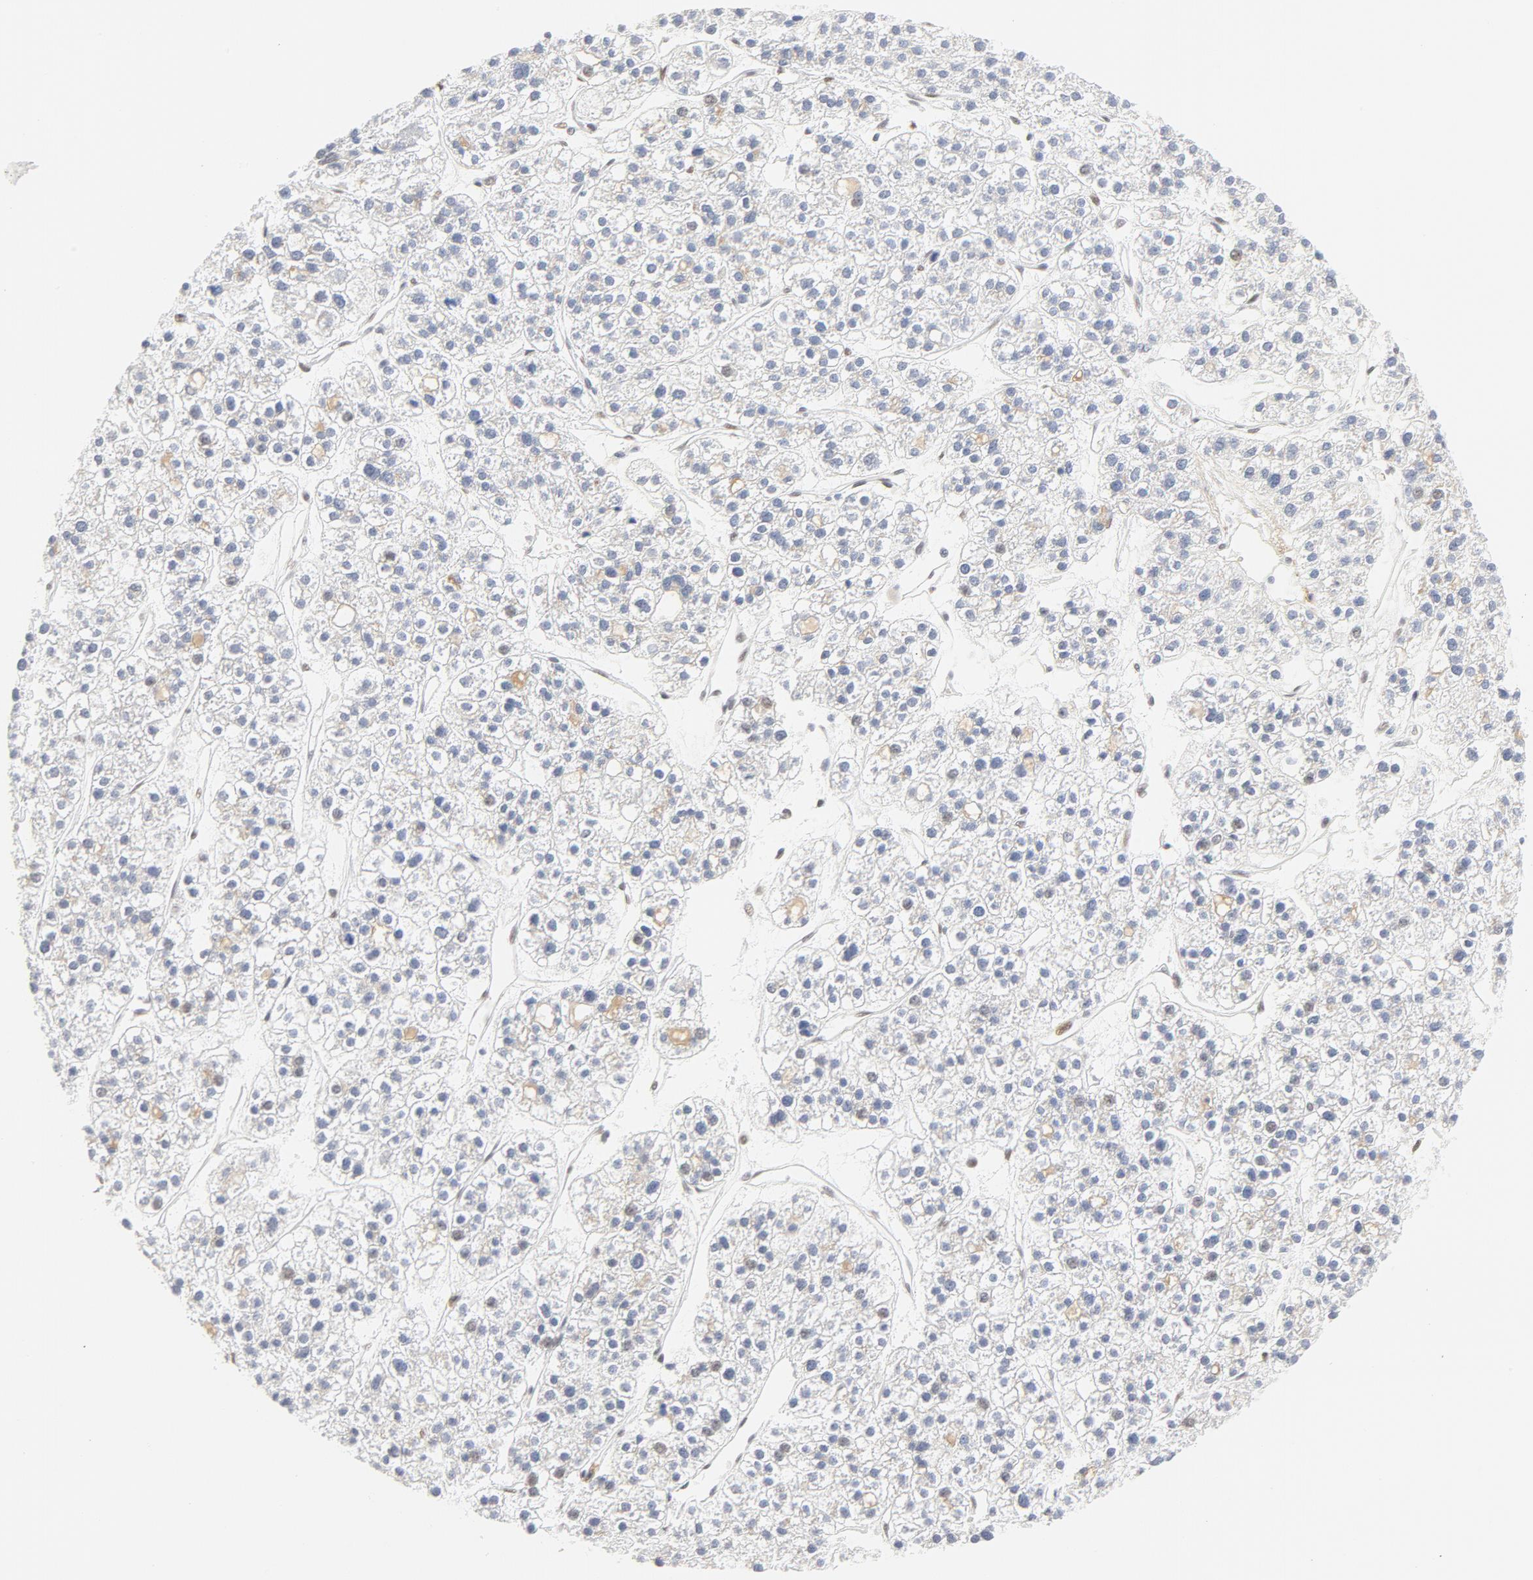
{"staining": {"intensity": "negative", "quantity": "none", "location": "none"}, "tissue": "liver cancer", "cell_type": "Tumor cells", "image_type": "cancer", "snomed": [{"axis": "morphology", "description": "Carcinoma, Hepatocellular, NOS"}, {"axis": "topography", "description": "Liver"}], "caption": "A high-resolution photomicrograph shows IHC staining of hepatocellular carcinoma (liver), which demonstrates no significant positivity in tumor cells.", "gene": "PBX1", "patient": {"sex": "female", "age": 85}}